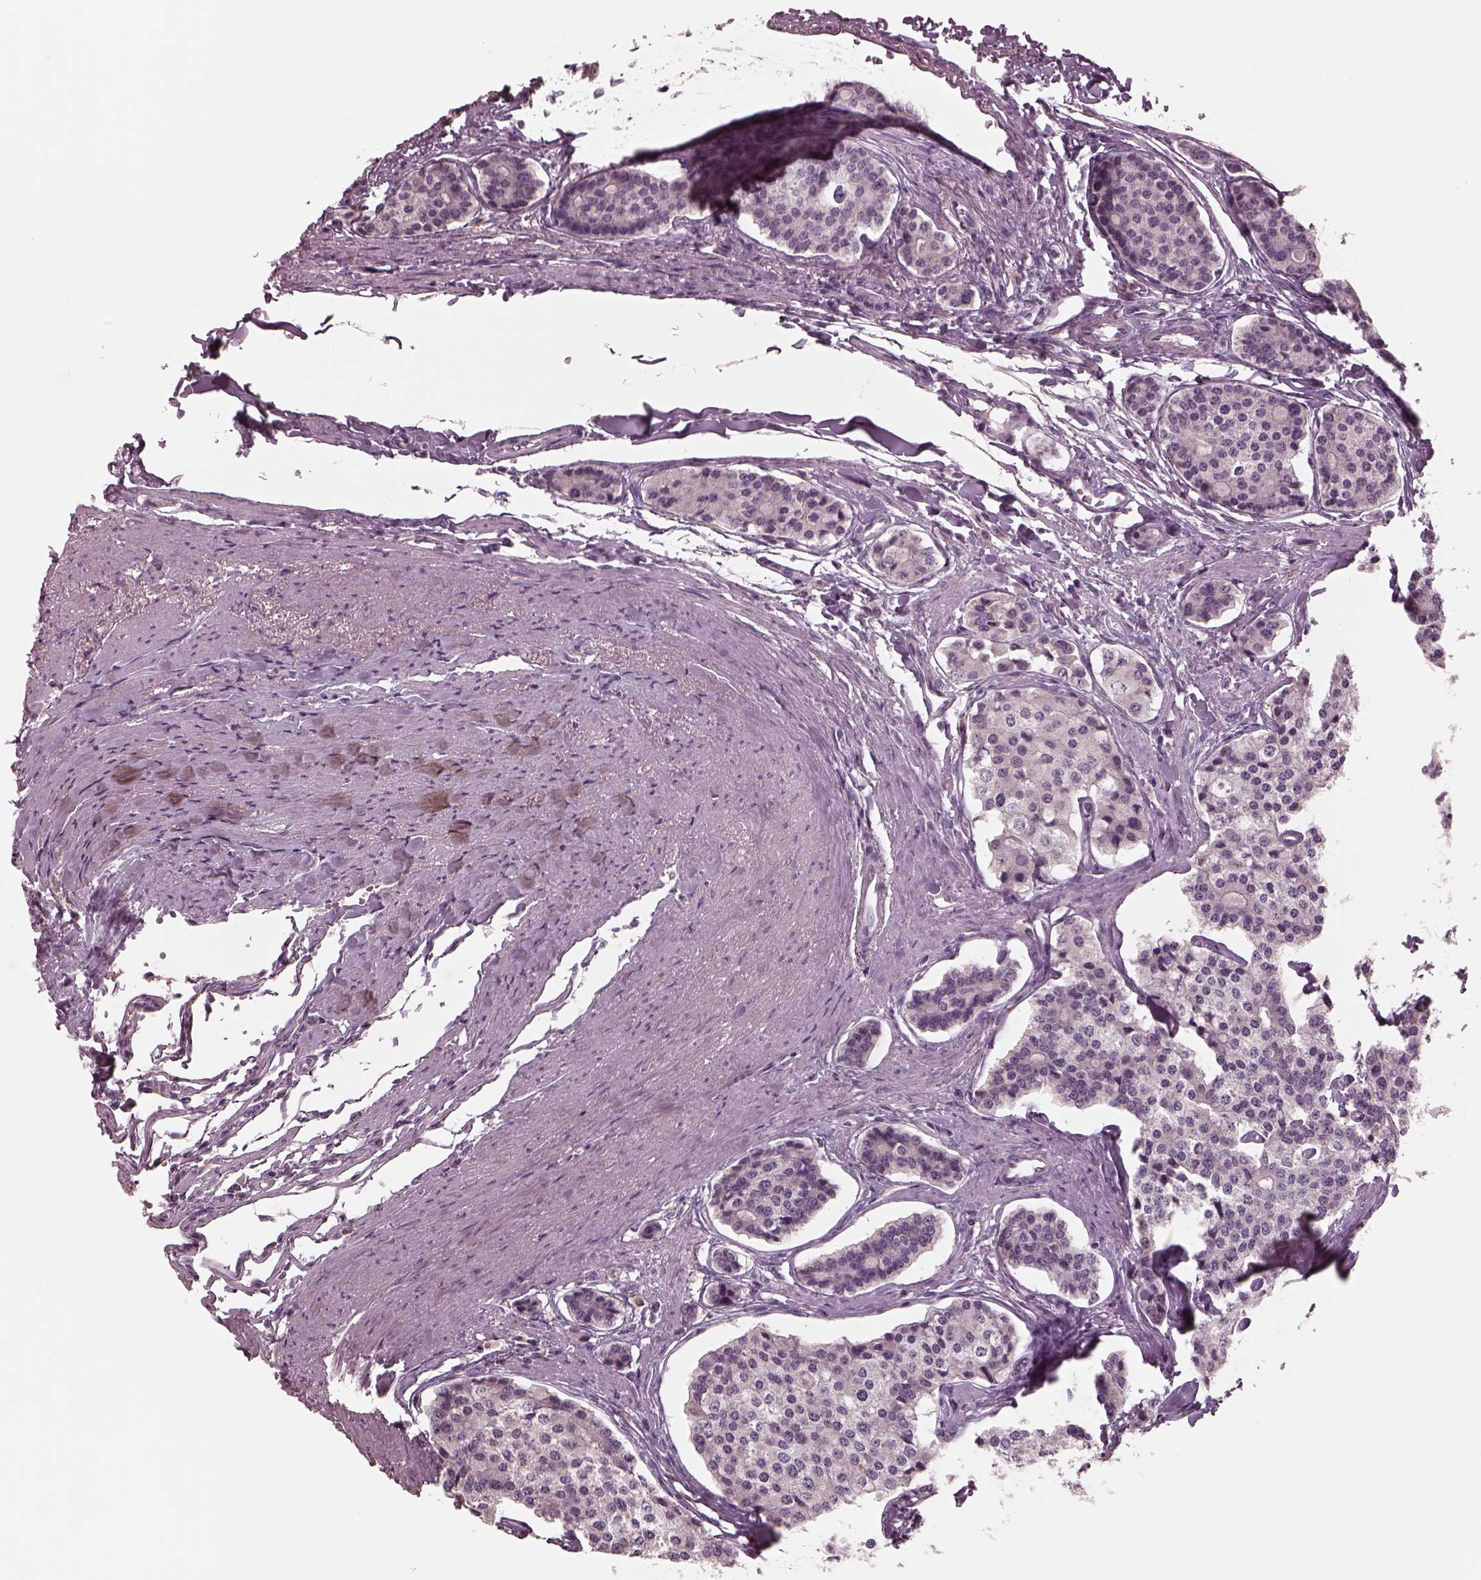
{"staining": {"intensity": "negative", "quantity": "none", "location": "none"}, "tissue": "carcinoid", "cell_type": "Tumor cells", "image_type": "cancer", "snomed": [{"axis": "morphology", "description": "Carcinoid, malignant, NOS"}, {"axis": "topography", "description": "Small intestine"}], "caption": "Tumor cells are negative for protein expression in human carcinoid. (DAB IHC, high magnification).", "gene": "RCVRN", "patient": {"sex": "female", "age": 65}}